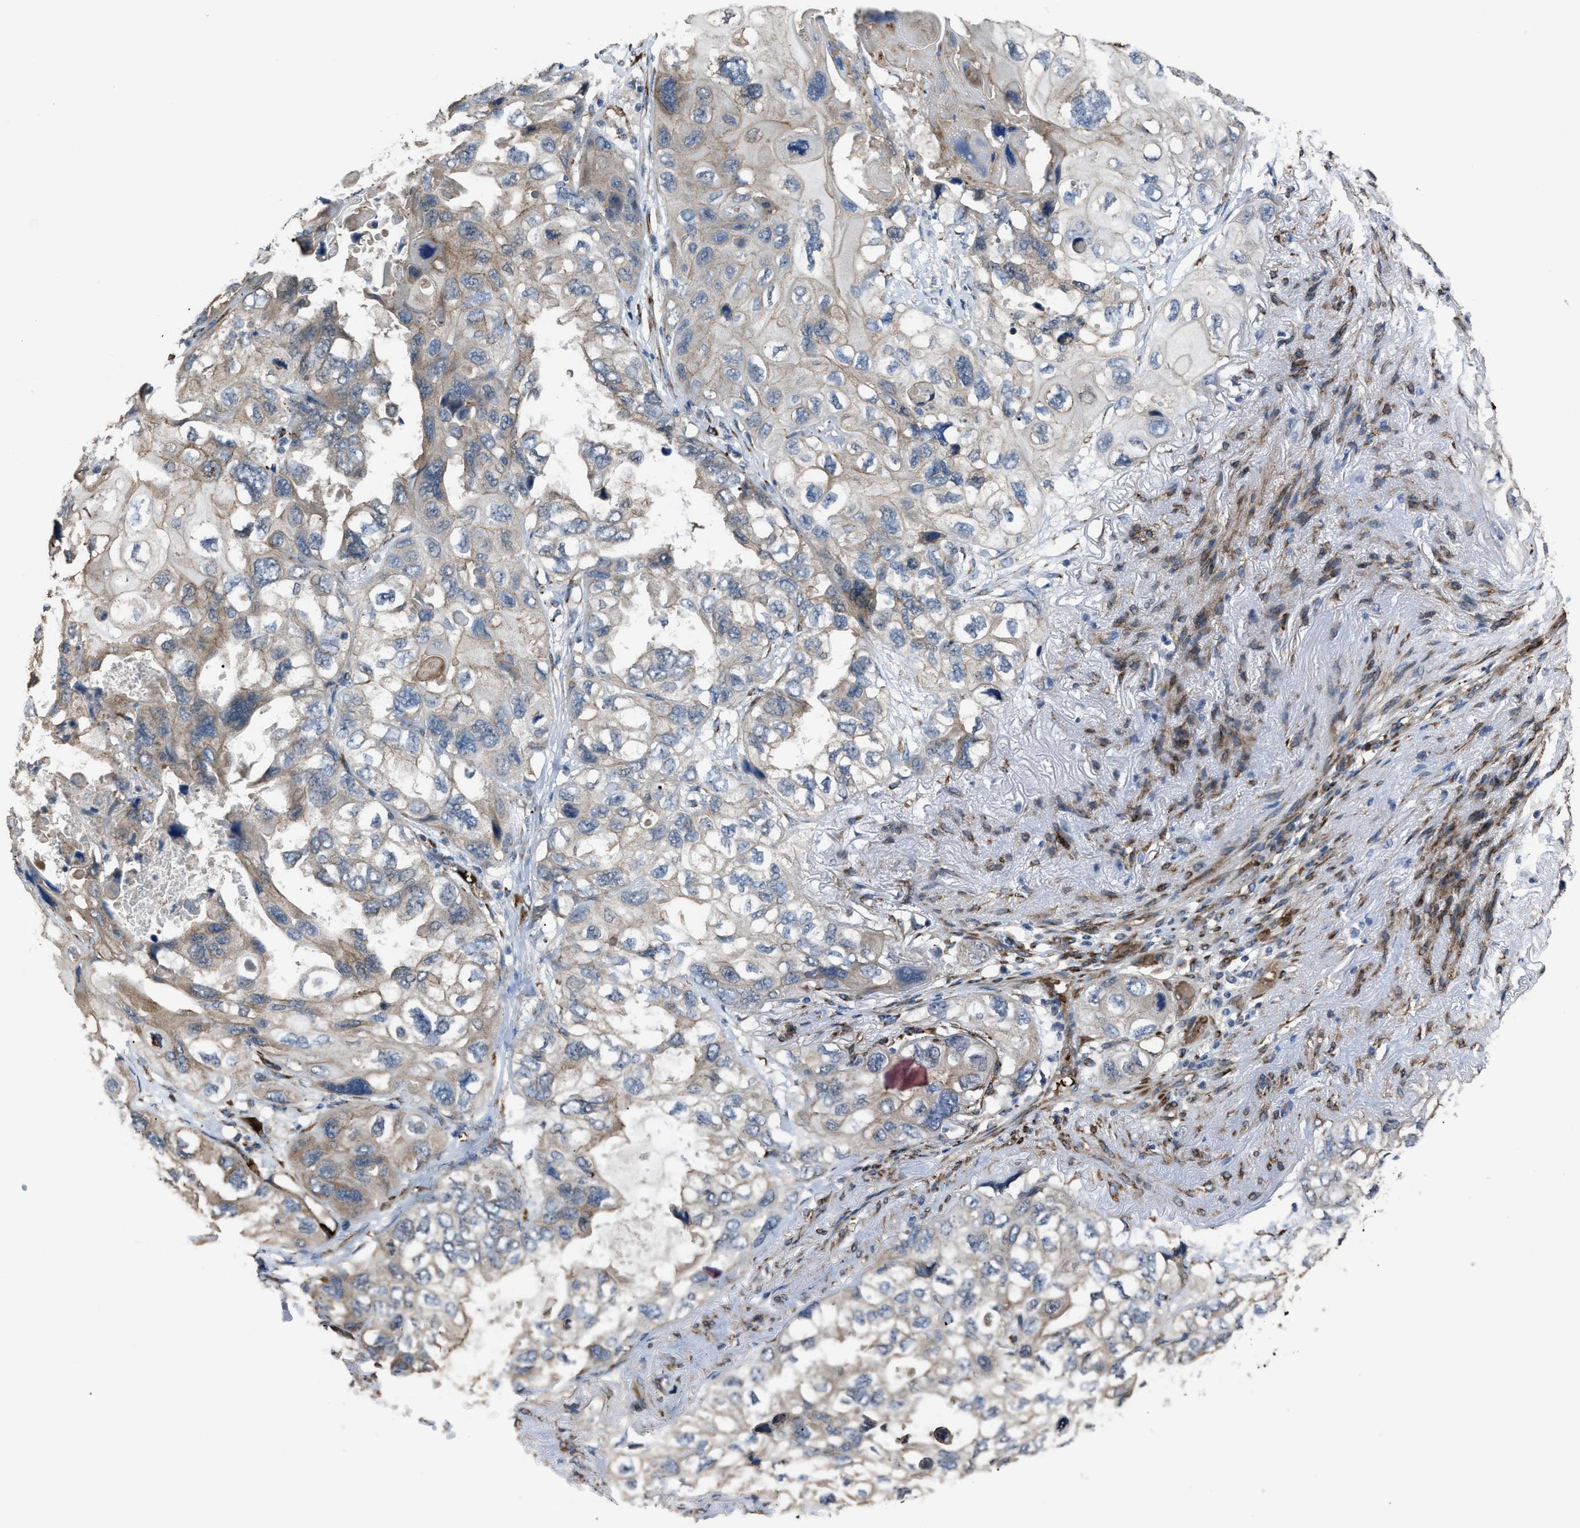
{"staining": {"intensity": "weak", "quantity": "25%-75%", "location": "cytoplasmic/membranous"}, "tissue": "lung cancer", "cell_type": "Tumor cells", "image_type": "cancer", "snomed": [{"axis": "morphology", "description": "Squamous cell carcinoma, NOS"}, {"axis": "topography", "description": "Lung"}], "caption": "High-magnification brightfield microscopy of lung cancer stained with DAB (3,3'-diaminobenzidine) (brown) and counterstained with hematoxylin (blue). tumor cells exhibit weak cytoplasmic/membranous expression is seen in about25%-75% of cells. The staining is performed using DAB (3,3'-diaminobenzidine) brown chromogen to label protein expression. The nuclei are counter-stained blue using hematoxylin.", "gene": "SELENOM", "patient": {"sex": "female", "age": 73}}